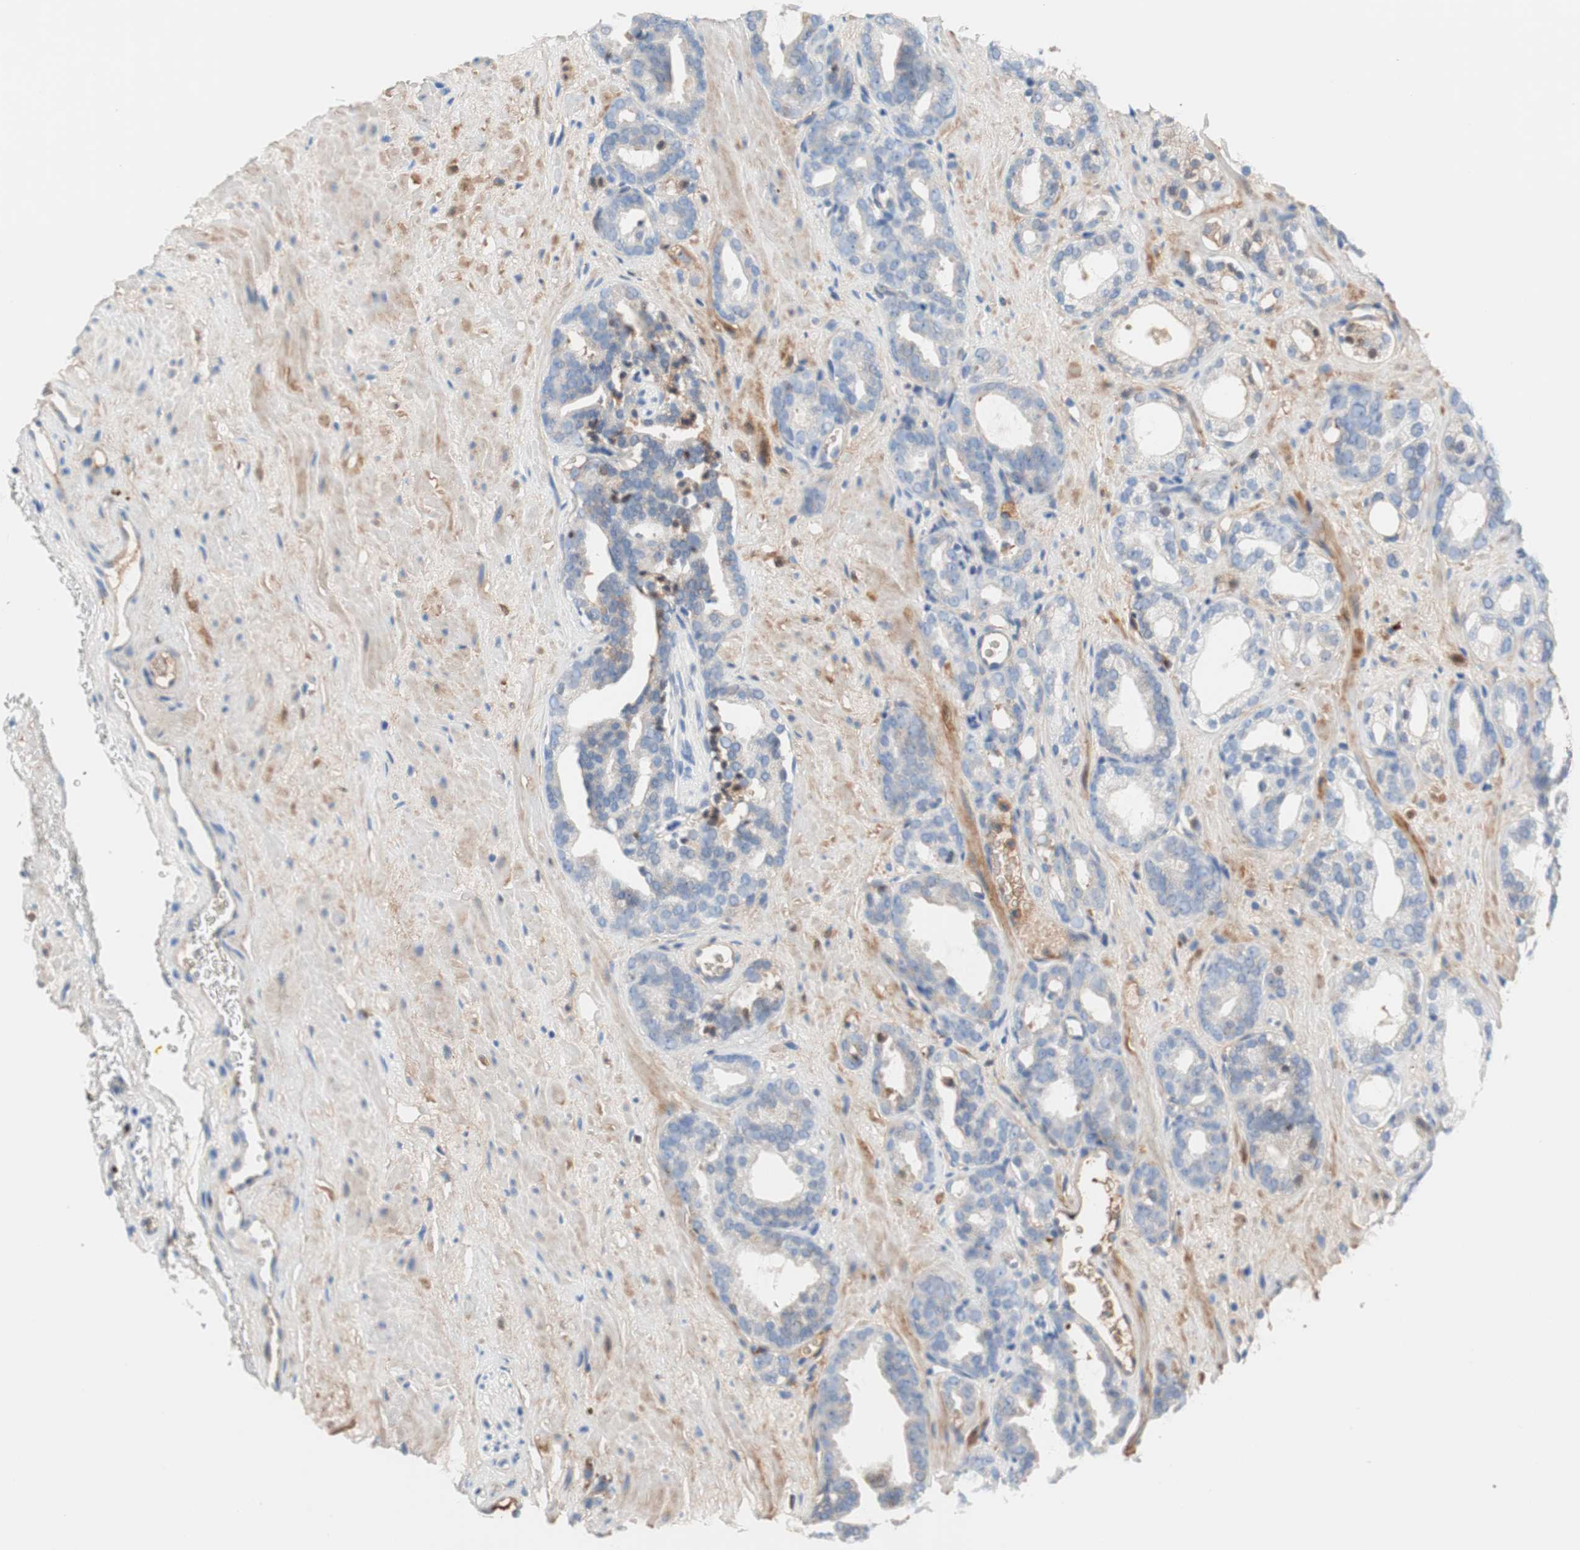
{"staining": {"intensity": "weak", "quantity": "25%-75%", "location": "cytoplasmic/membranous"}, "tissue": "prostate cancer", "cell_type": "Tumor cells", "image_type": "cancer", "snomed": [{"axis": "morphology", "description": "Adenocarcinoma, Low grade"}, {"axis": "topography", "description": "Prostate"}], "caption": "A brown stain labels weak cytoplasmic/membranous positivity of a protein in human prostate adenocarcinoma (low-grade) tumor cells.", "gene": "RBP4", "patient": {"sex": "male", "age": 63}}